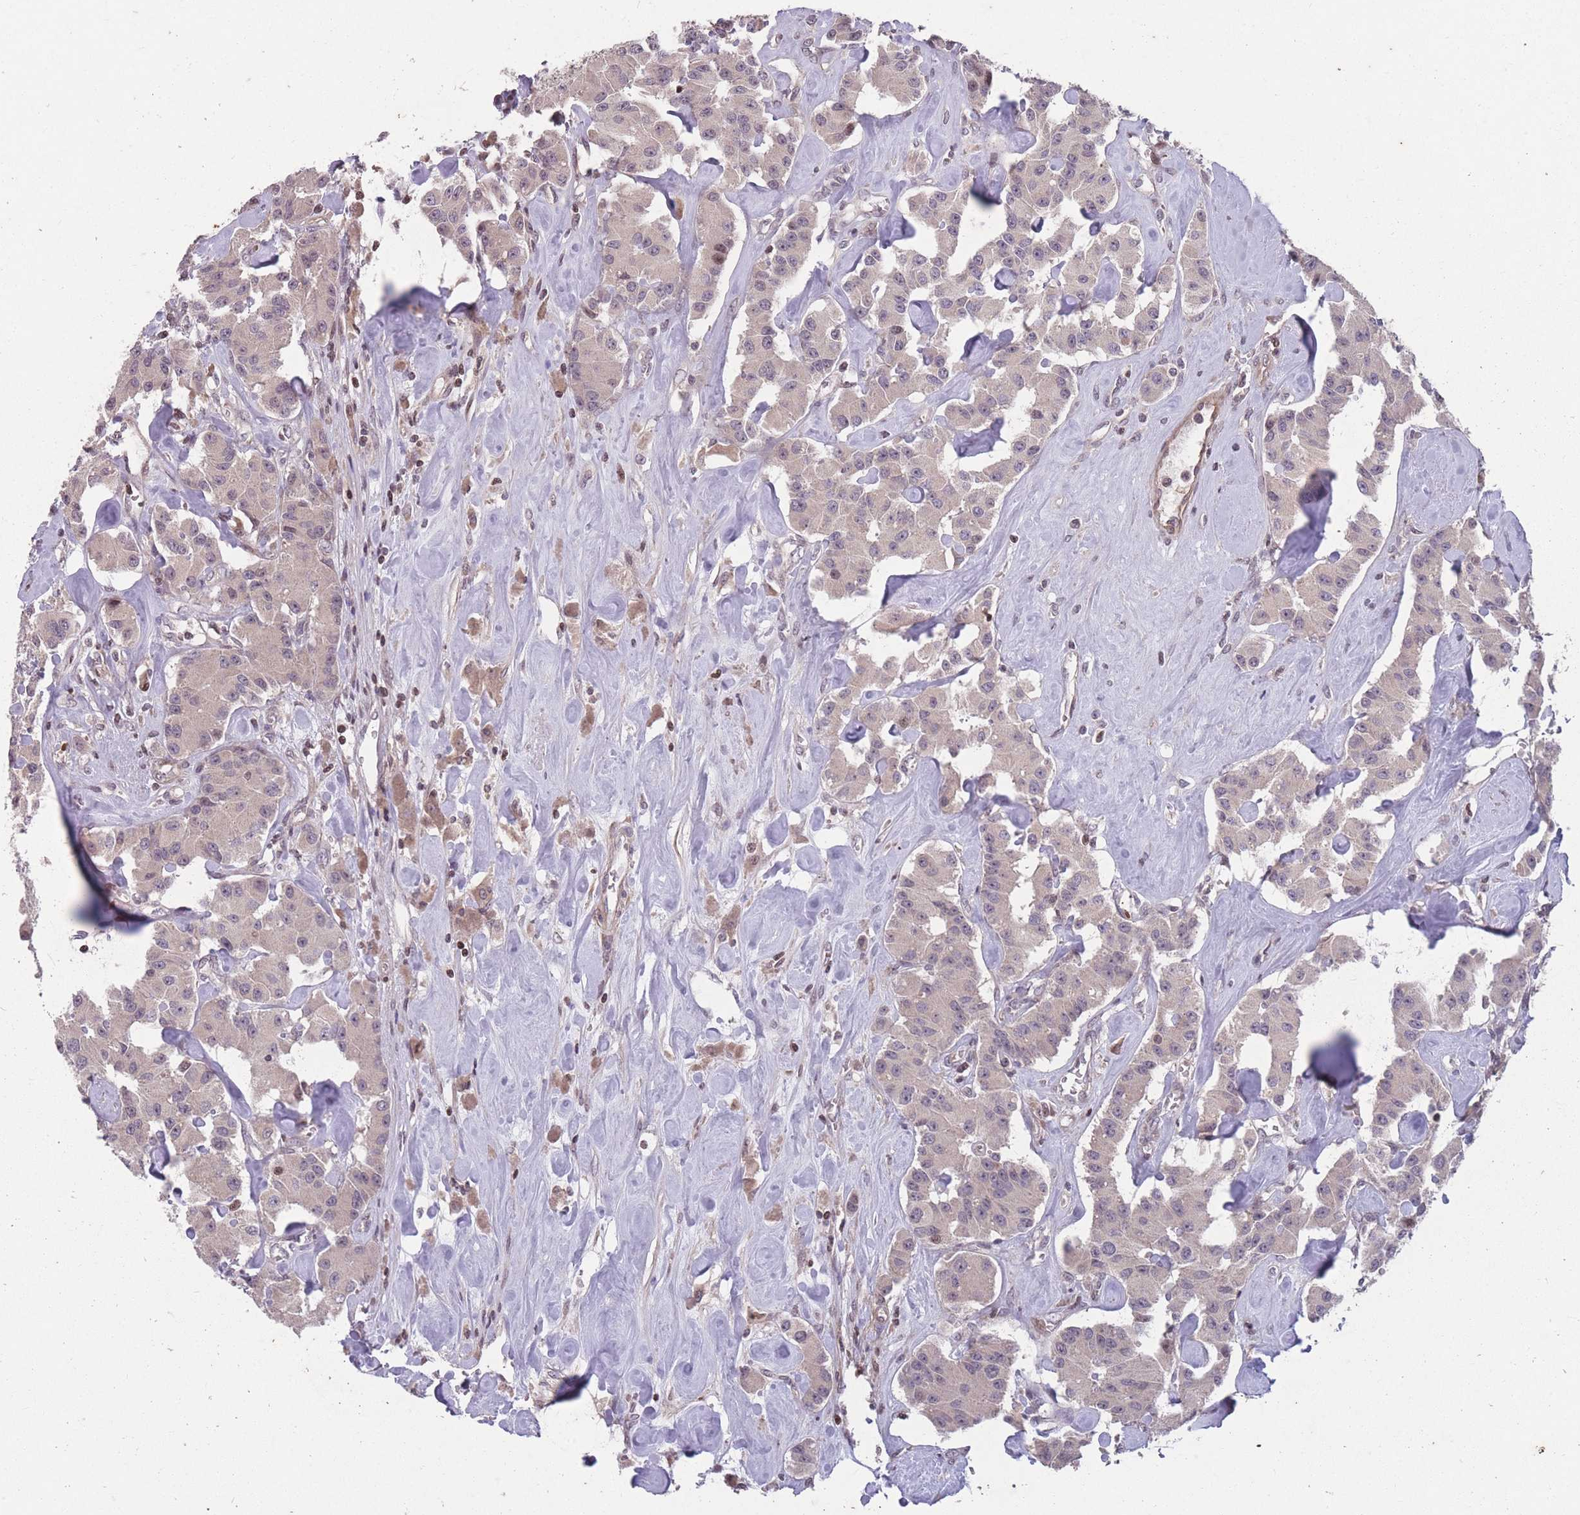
{"staining": {"intensity": "weak", "quantity": "<25%", "location": "nuclear"}, "tissue": "carcinoid", "cell_type": "Tumor cells", "image_type": "cancer", "snomed": [{"axis": "morphology", "description": "Carcinoid, malignant, NOS"}, {"axis": "topography", "description": "Pancreas"}], "caption": "There is no significant expression in tumor cells of carcinoid.", "gene": "GGT5", "patient": {"sex": "male", "age": 41}}